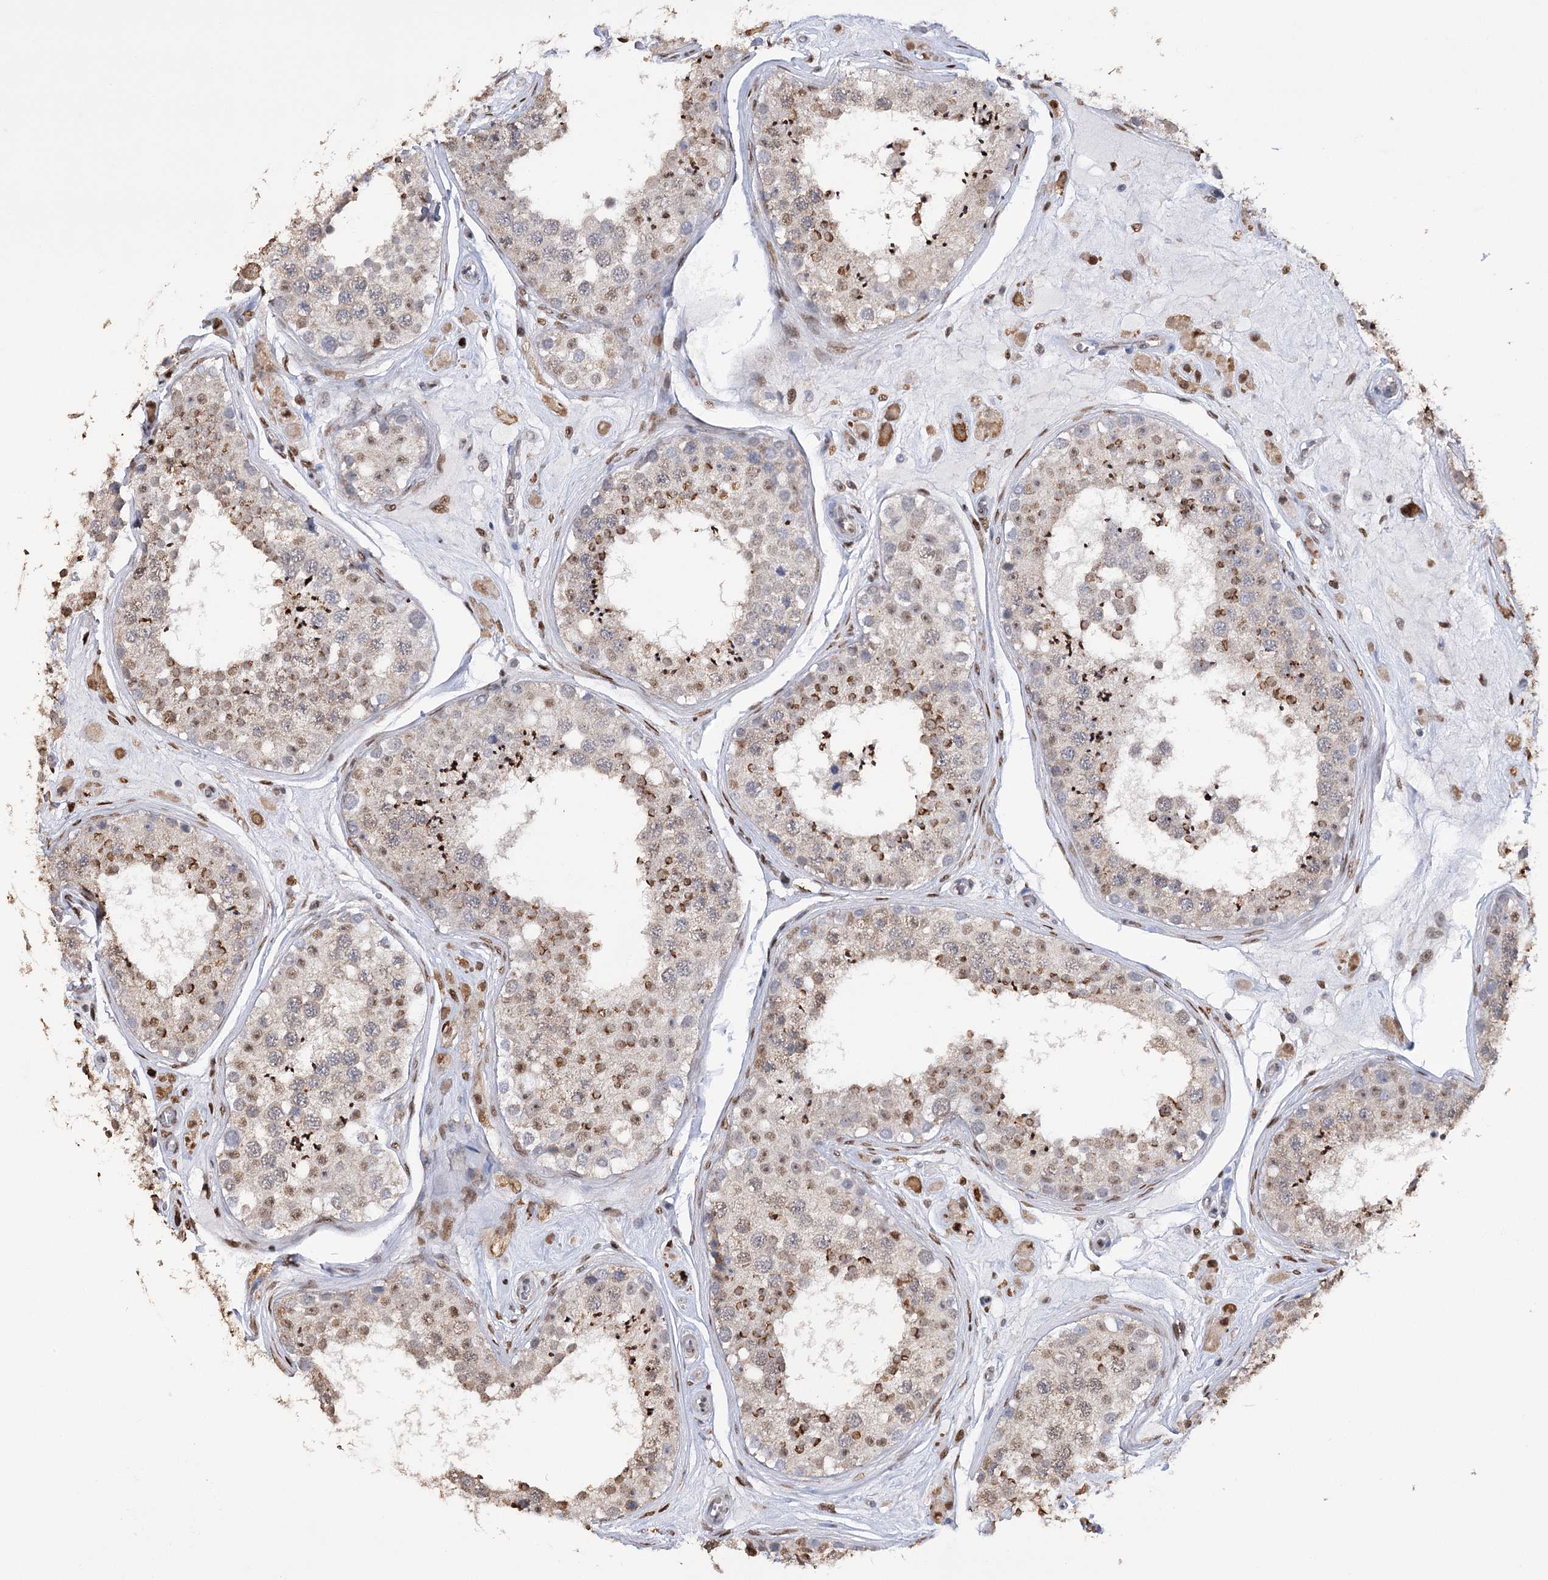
{"staining": {"intensity": "moderate", "quantity": "25%-75%", "location": "cytoplasmic/membranous"}, "tissue": "testis", "cell_type": "Cells in seminiferous ducts", "image_type": "normal", "snomed": [{"axis": "morphology", "description": "Normal tissue, NOS"}, {"axis": "topography", "description": "Testis"}], "caption": "Immunohistochemistry (IHC) micrograph of normal testis stained for a protein (brown), which reveals medium levels of moderate cytoplasmic/membranous staining in approximately 25%-75% of cells in seminiferous ducts.", "gene": "NFU1", "patient": {"sex": "male", "age": 25}}